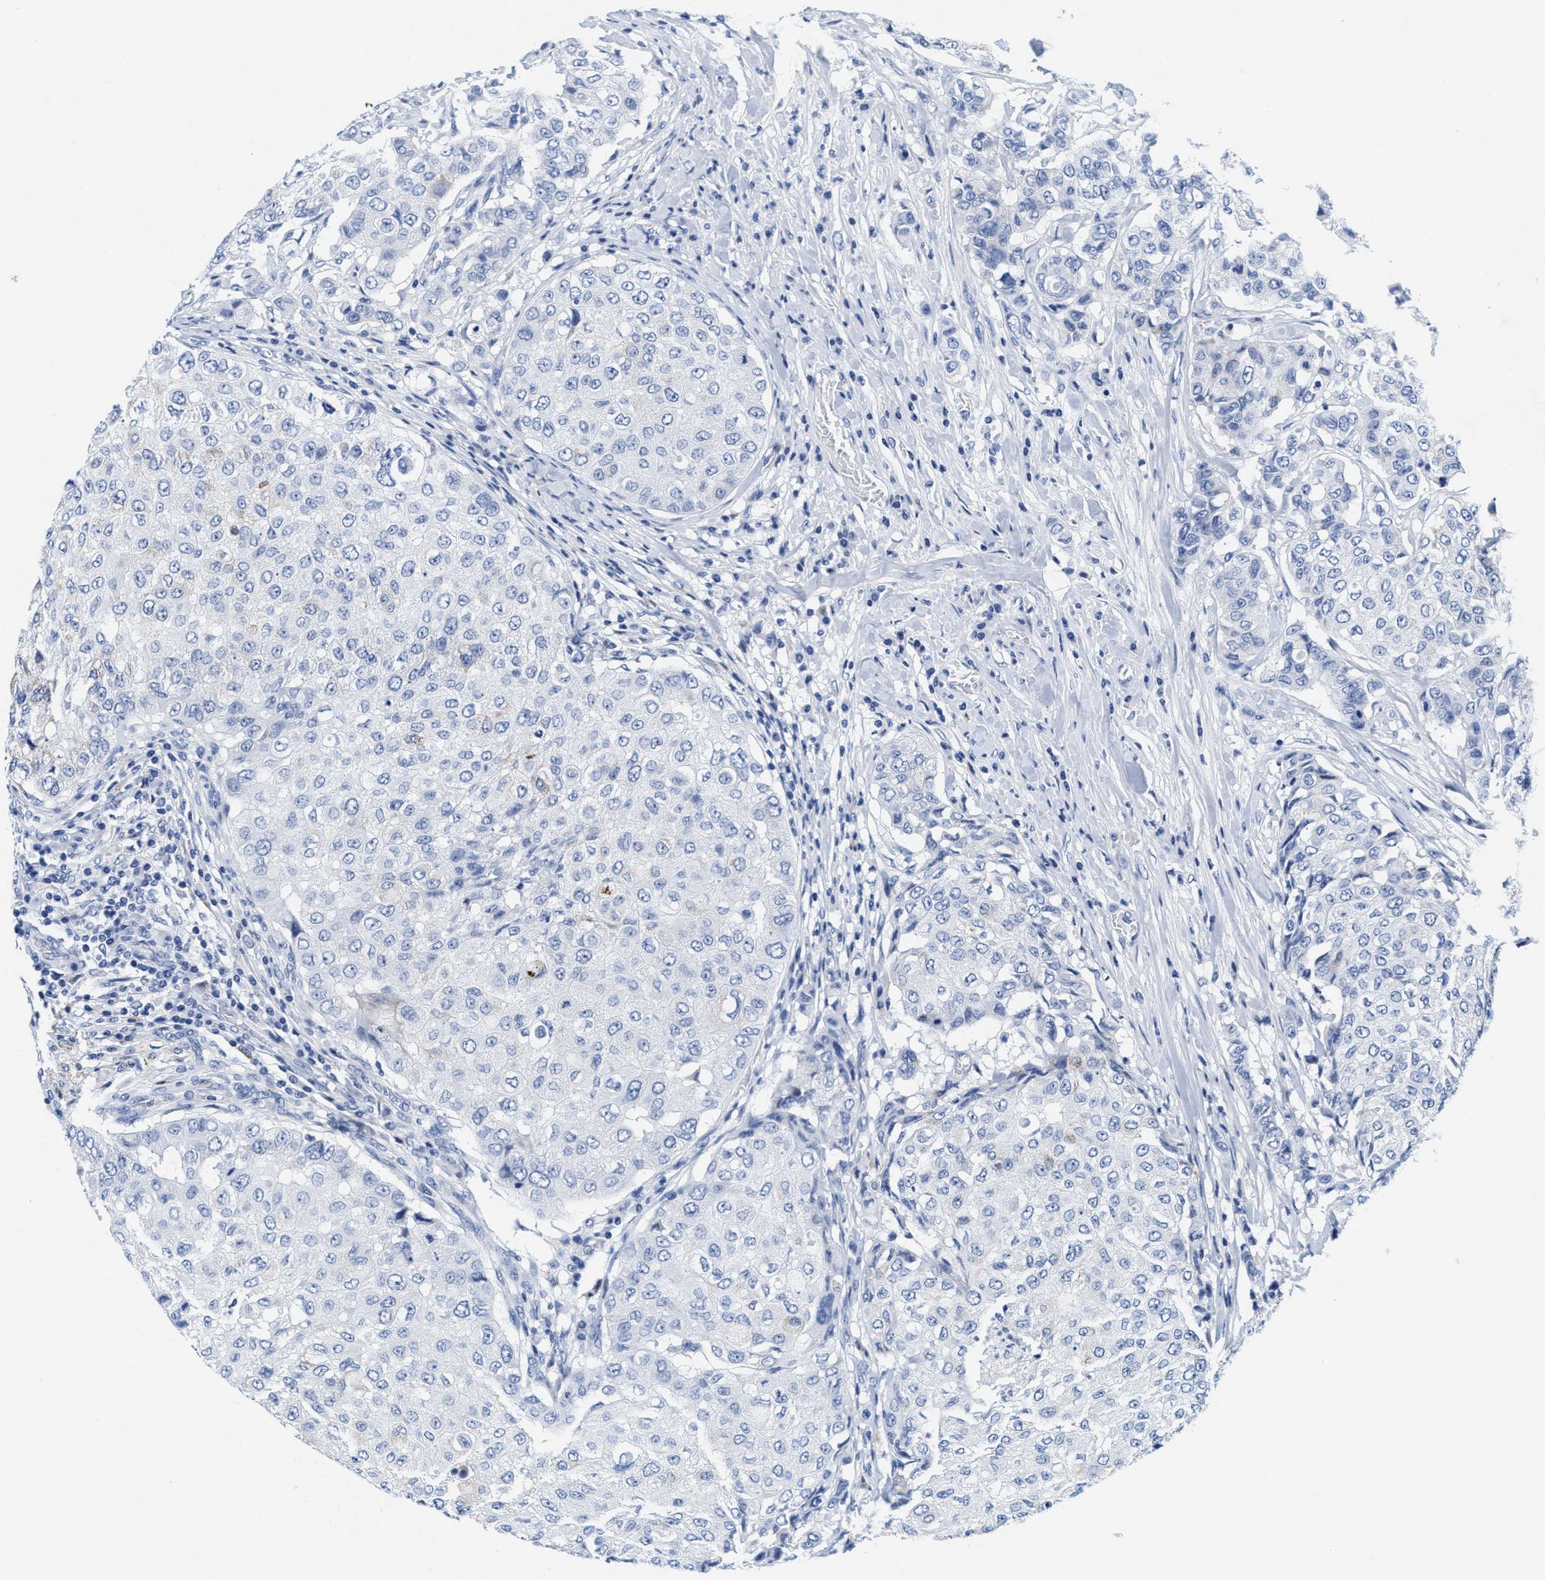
{"staining": {"intensity": "negative", "quantity": "none", "location": "none"}, "tissue": "breast cancer", "cell_type": "Tumor cells", "image_type": "cancer", "snomed": [{"axis": "morphology", "description": "Duct carcinoma"}, {"axis": "topography", "description": "Breast"}], "caption": "Micrograph shows no significant protein expression in tumor cells of breast cancer (invasive ductal carcinoma).", "gene": "TTC3", "patient": {"sex": "female", "age": 27}}